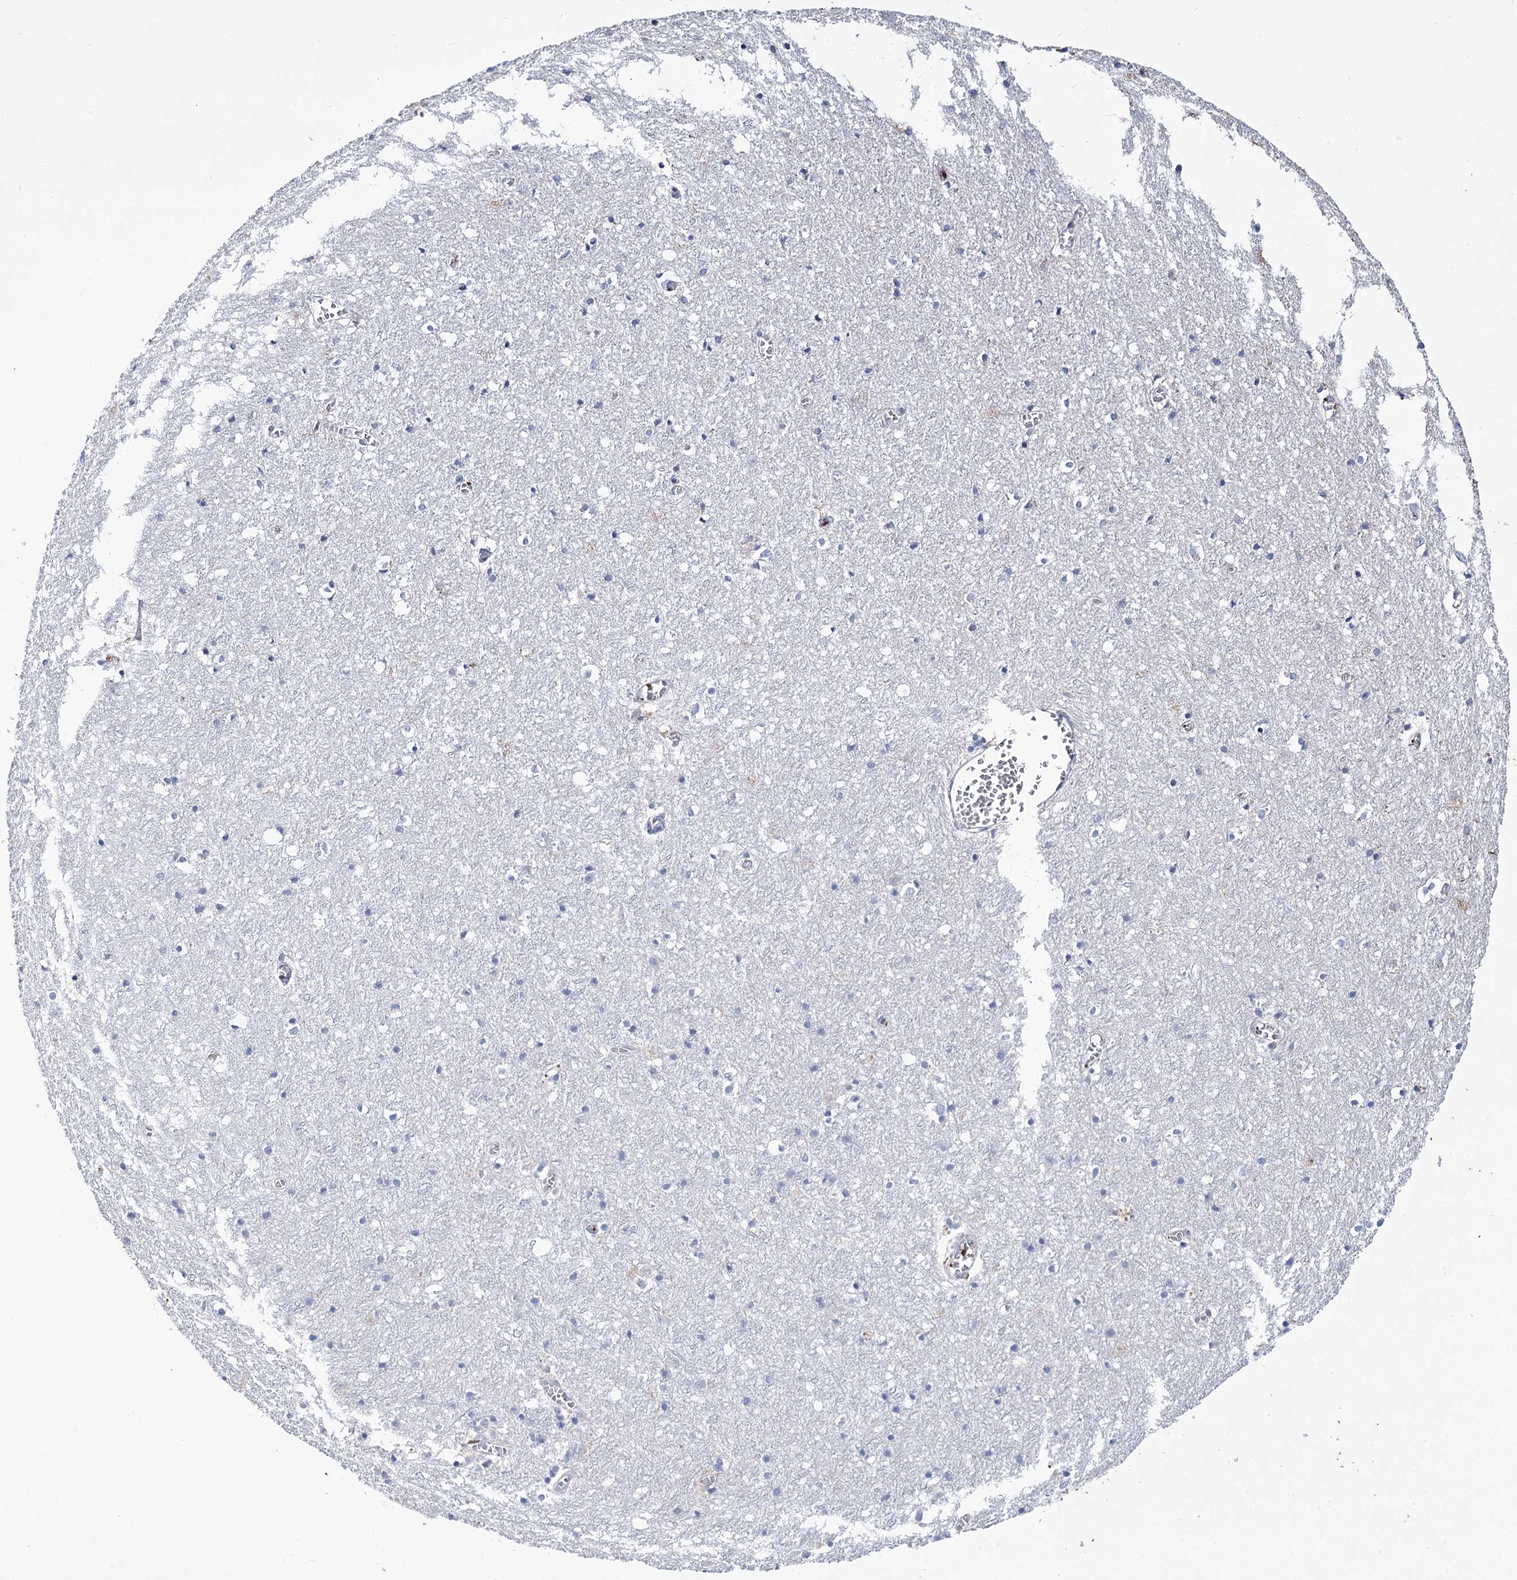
{"staining": {"intensity": "negative", "quantity": "none", "location": "none"}, "tissue": "cerebral cortex", "cell_type": "Endothelial cells", "image_type": "normal", "snomed": [{"axis": "morphology", "description": "Normal tissue, NOS"}, {"axis": "topography", "description": "Cerebral cortex"}], "caption": "The histopathology image demonstrates no significant staining in endothelial cells of cerebral cortex.", "gene": "ECHDC3", "patient": {"sex": "female", "age": 64}}